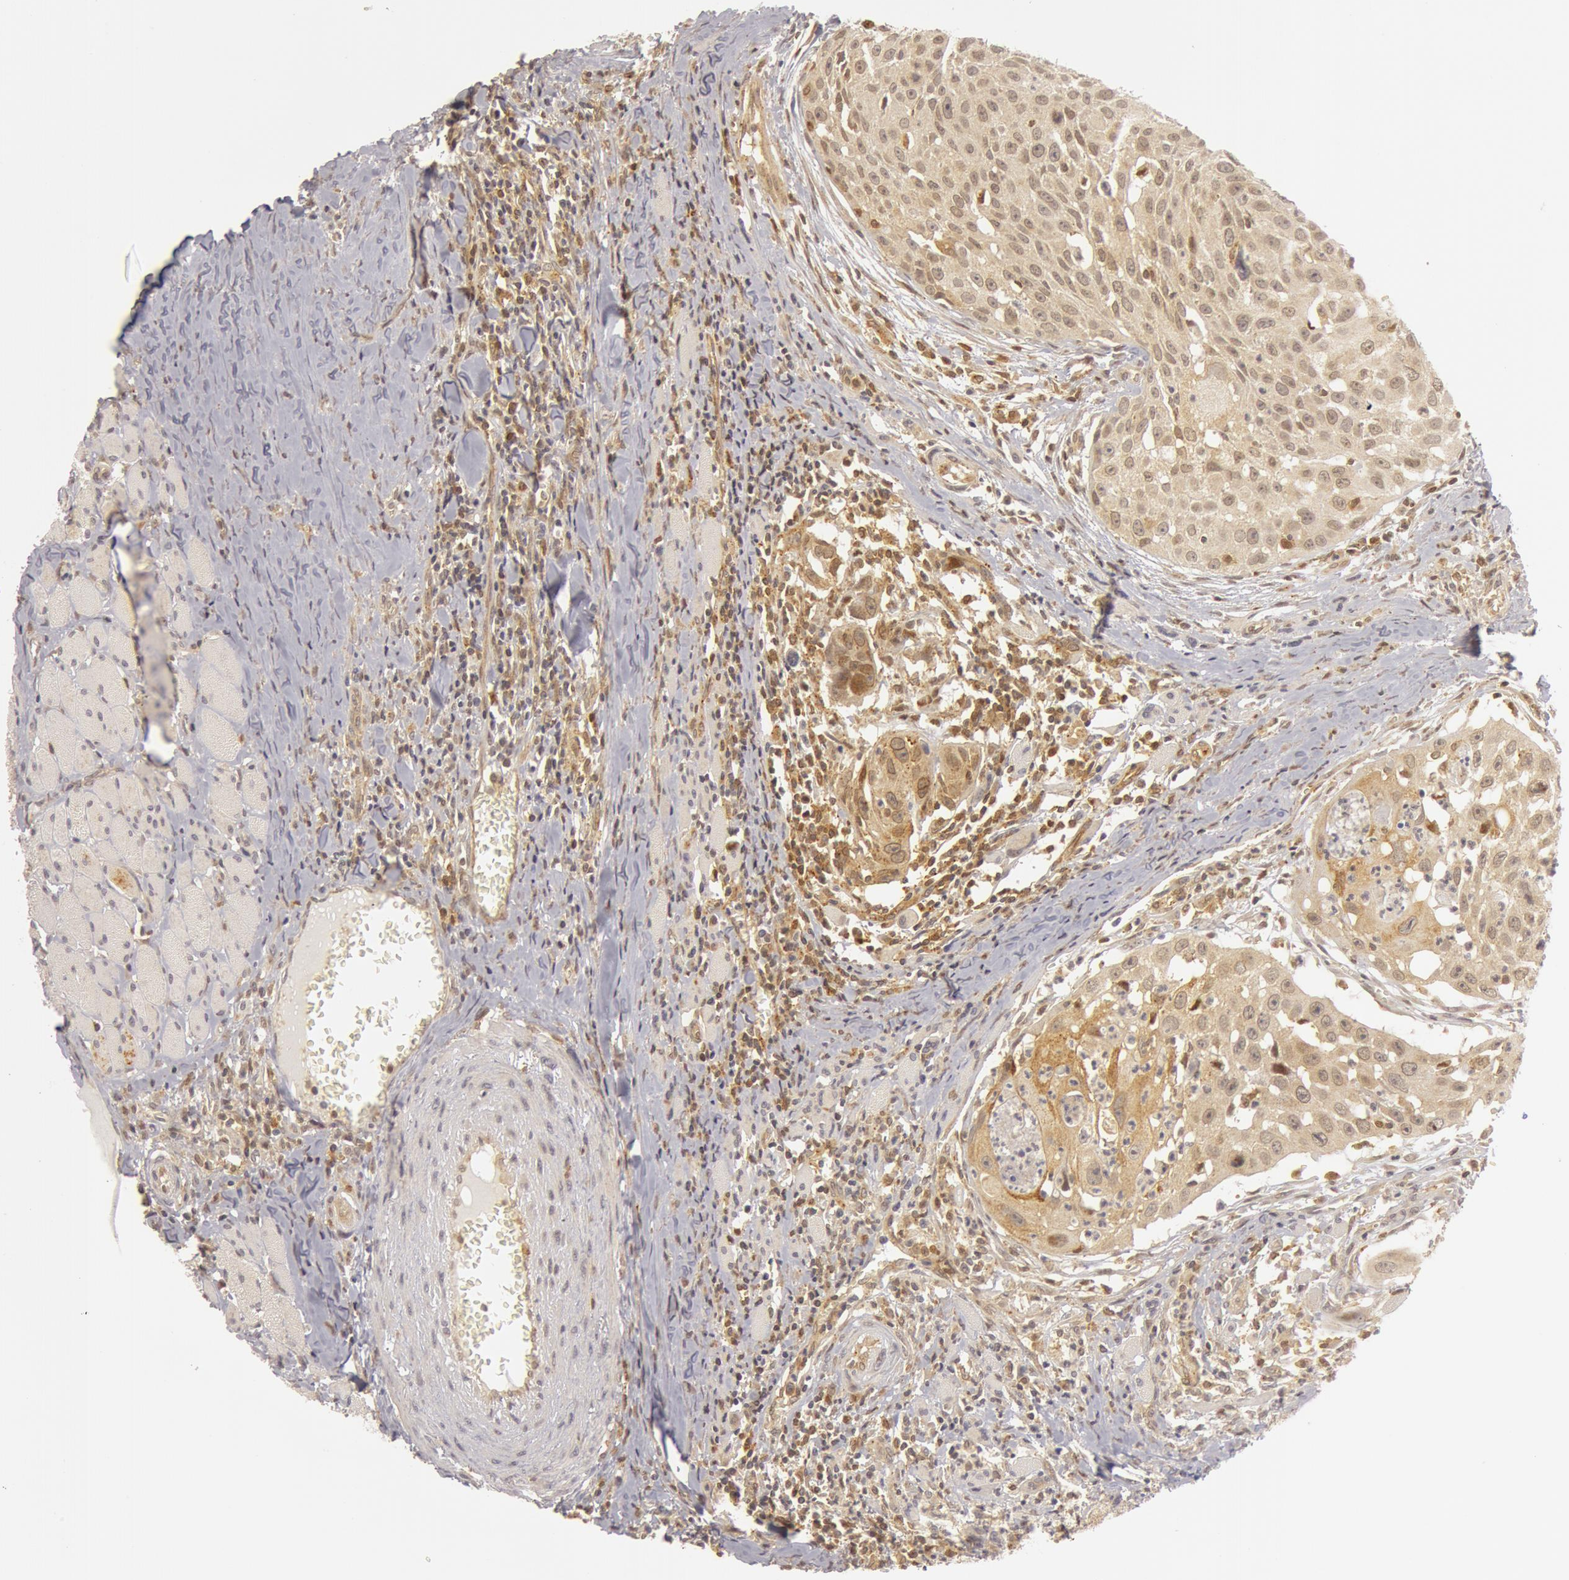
{"staining": {"intensity": "weak", "quantity": "<25%", "location": "cytoplasmic/membranous"}, "tissue": "head and neck cancer", "cell_type": "Tumor cells", "image_type": "cancer", "snomed": [{"axis": "morphology", "description": "Squamous cell carcinoma, NOS"}, {"axis": "topography", "description": "Head-Neck"}], "caption": "The photomicrograph displays no staining of tumor cells in squamous cell carcinoma (head and neck).", "gene": "OASL", "patient": {"sex": "male", "age": 64}}